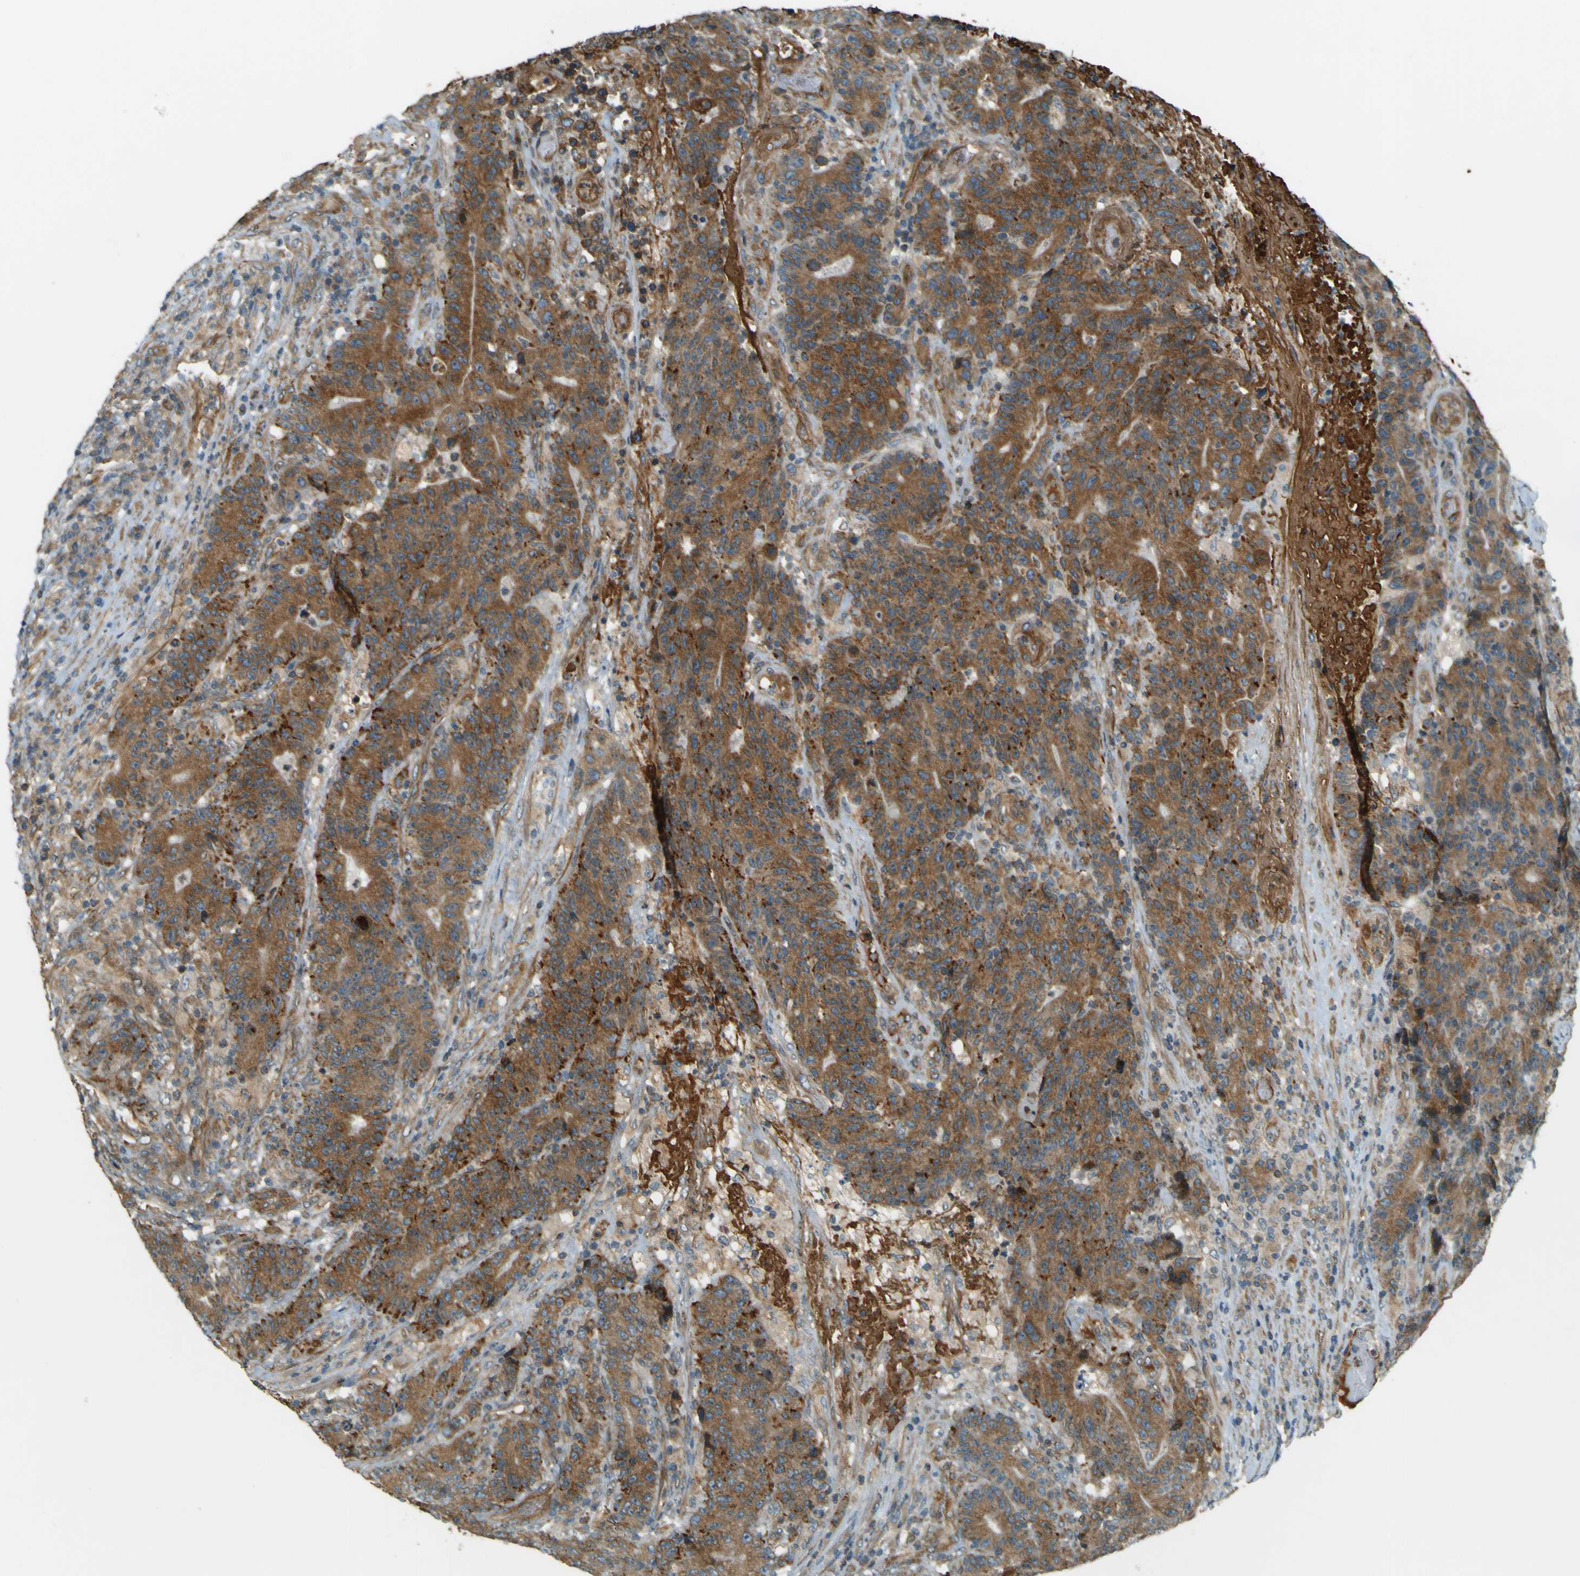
{"staining": {"intensity": "strong", "quantity": ">75%", "location": "cytoplasmic/membranous"}, "tissue": "colorectal cancer", "cell_type": "Tumor cells", "image_type": "cancer", "snomed": [{"axis": "morphology", "description": "Normal tissue, NOS"}, {"axis": "morphology", "description": "Adenocarcinoma, NOS"}, {"axis": "topography", "description": "Colon"}], "caption": "Tumor cells show high levels of strong cytoplasmic/membranous expression in approximately >75% of cells in colorectal cancer (adenocarcinoma). Ihc stains the protein of interest in brown and the nuclei are stained blue.", "gene": "LPCAT1", "patient": {"sex": "female", "age": 75}}